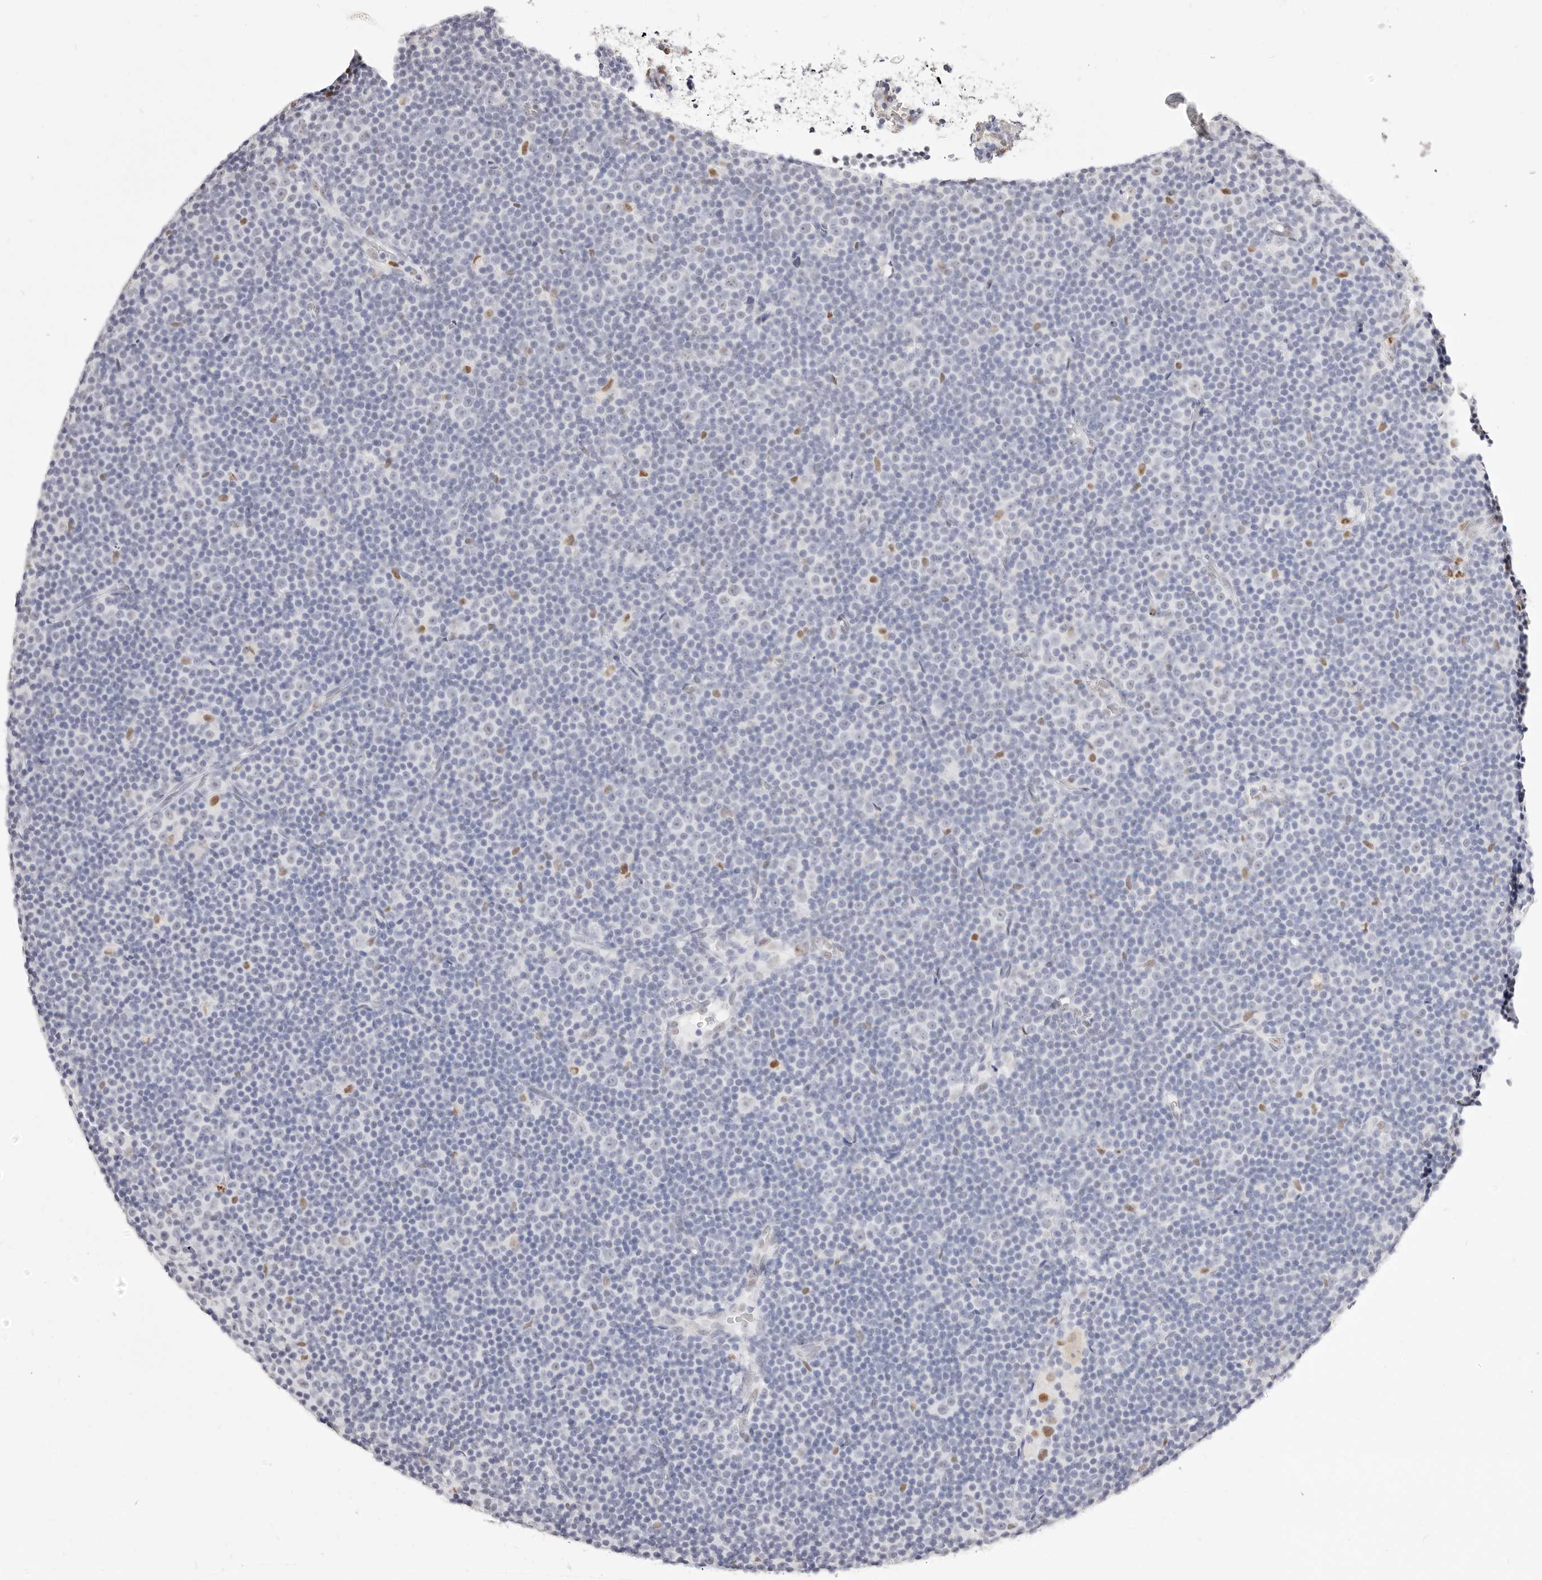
{"staining": {"intensity": "negative", "quantity": "none", "location": "none"}, "tissue": "lymphoma", "cell_type": "Tumor cells", "image_type": "cancer", "snomed": [{"axis": "morphology", "description": "Malignant lymphoma, non-Hodgkin's type, Low grade"}, {"axis": "topography", "description": "Lymph node"}], "caption": "IHC photomicrograph of neoplastic tissue: human lymphoma stained with DAB (3,3'-diaminobenzidine) exhibits no significant protein staining in tumor cells.", "gene": "TKT", "patient": {"sex": "female", "age": 67}}